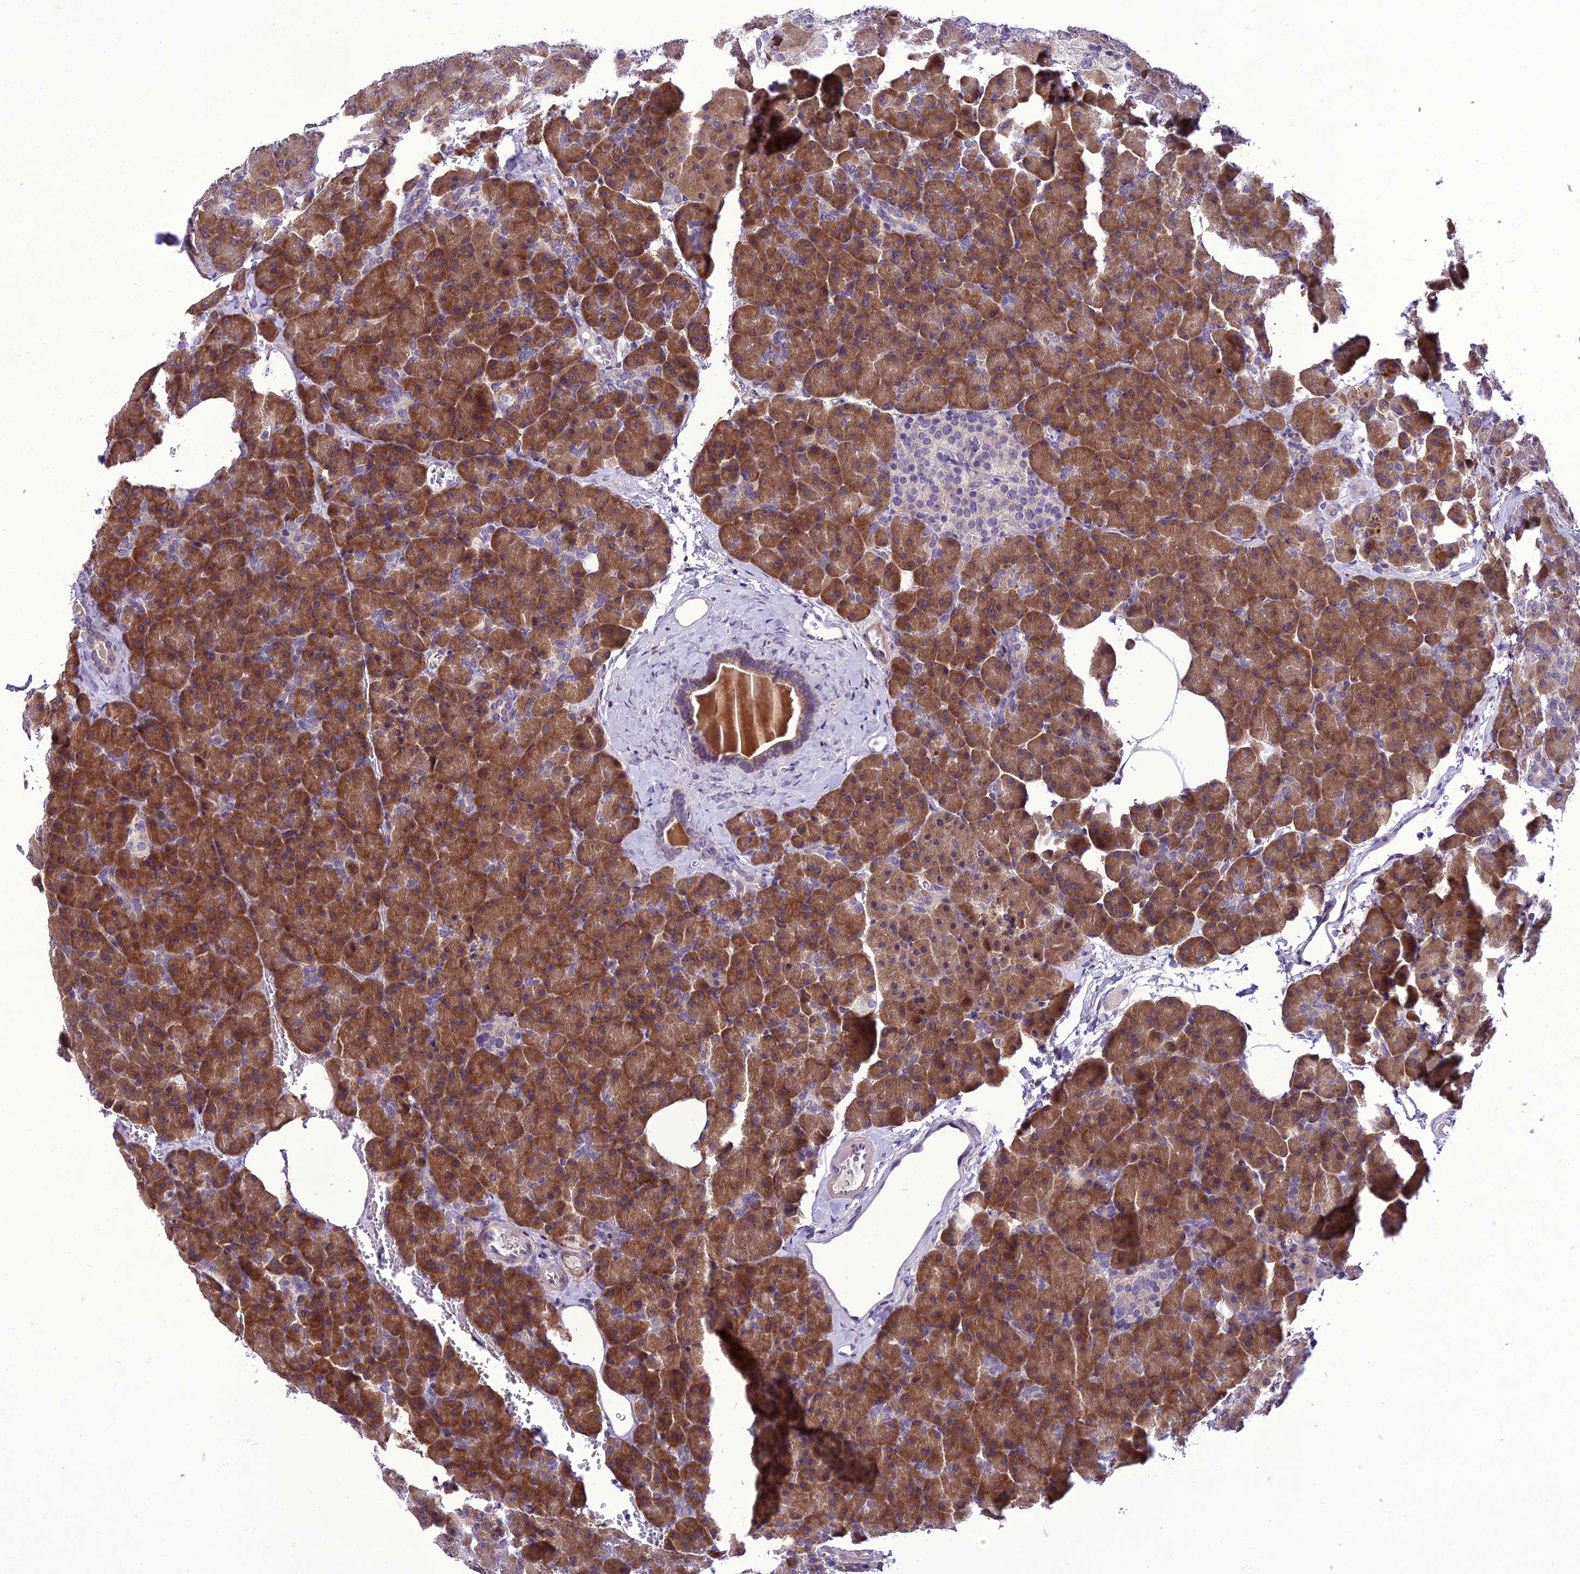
{"staining": {"intensity": "strong", "quantity": ">75%", "location": "cytoplasmic/membranous"}, "tissue": "pancreas", "cell_type": "Exocrine glandular cells", "image_type": "normal", "snomed": [{"axis": "morphology", "description": "Normal tissue, NOS"}, {"axis": "morphology", "description": "Carcinoid, malignant, NOS"}, {"axis": "topography", "description": "Pancreas"}], "caption": "Pancreas was stained to show a protein in brown. There is high levels of strong cytoplasmic/membranous expression in about >75% of exocrine glandular cells. (DAB (3,3'-diaminobenzidine) IHC, brown staining for protein, blue staining for nuclei).", "gene": "NEURL2", "patient": {"sex": "female", "age": 35}}